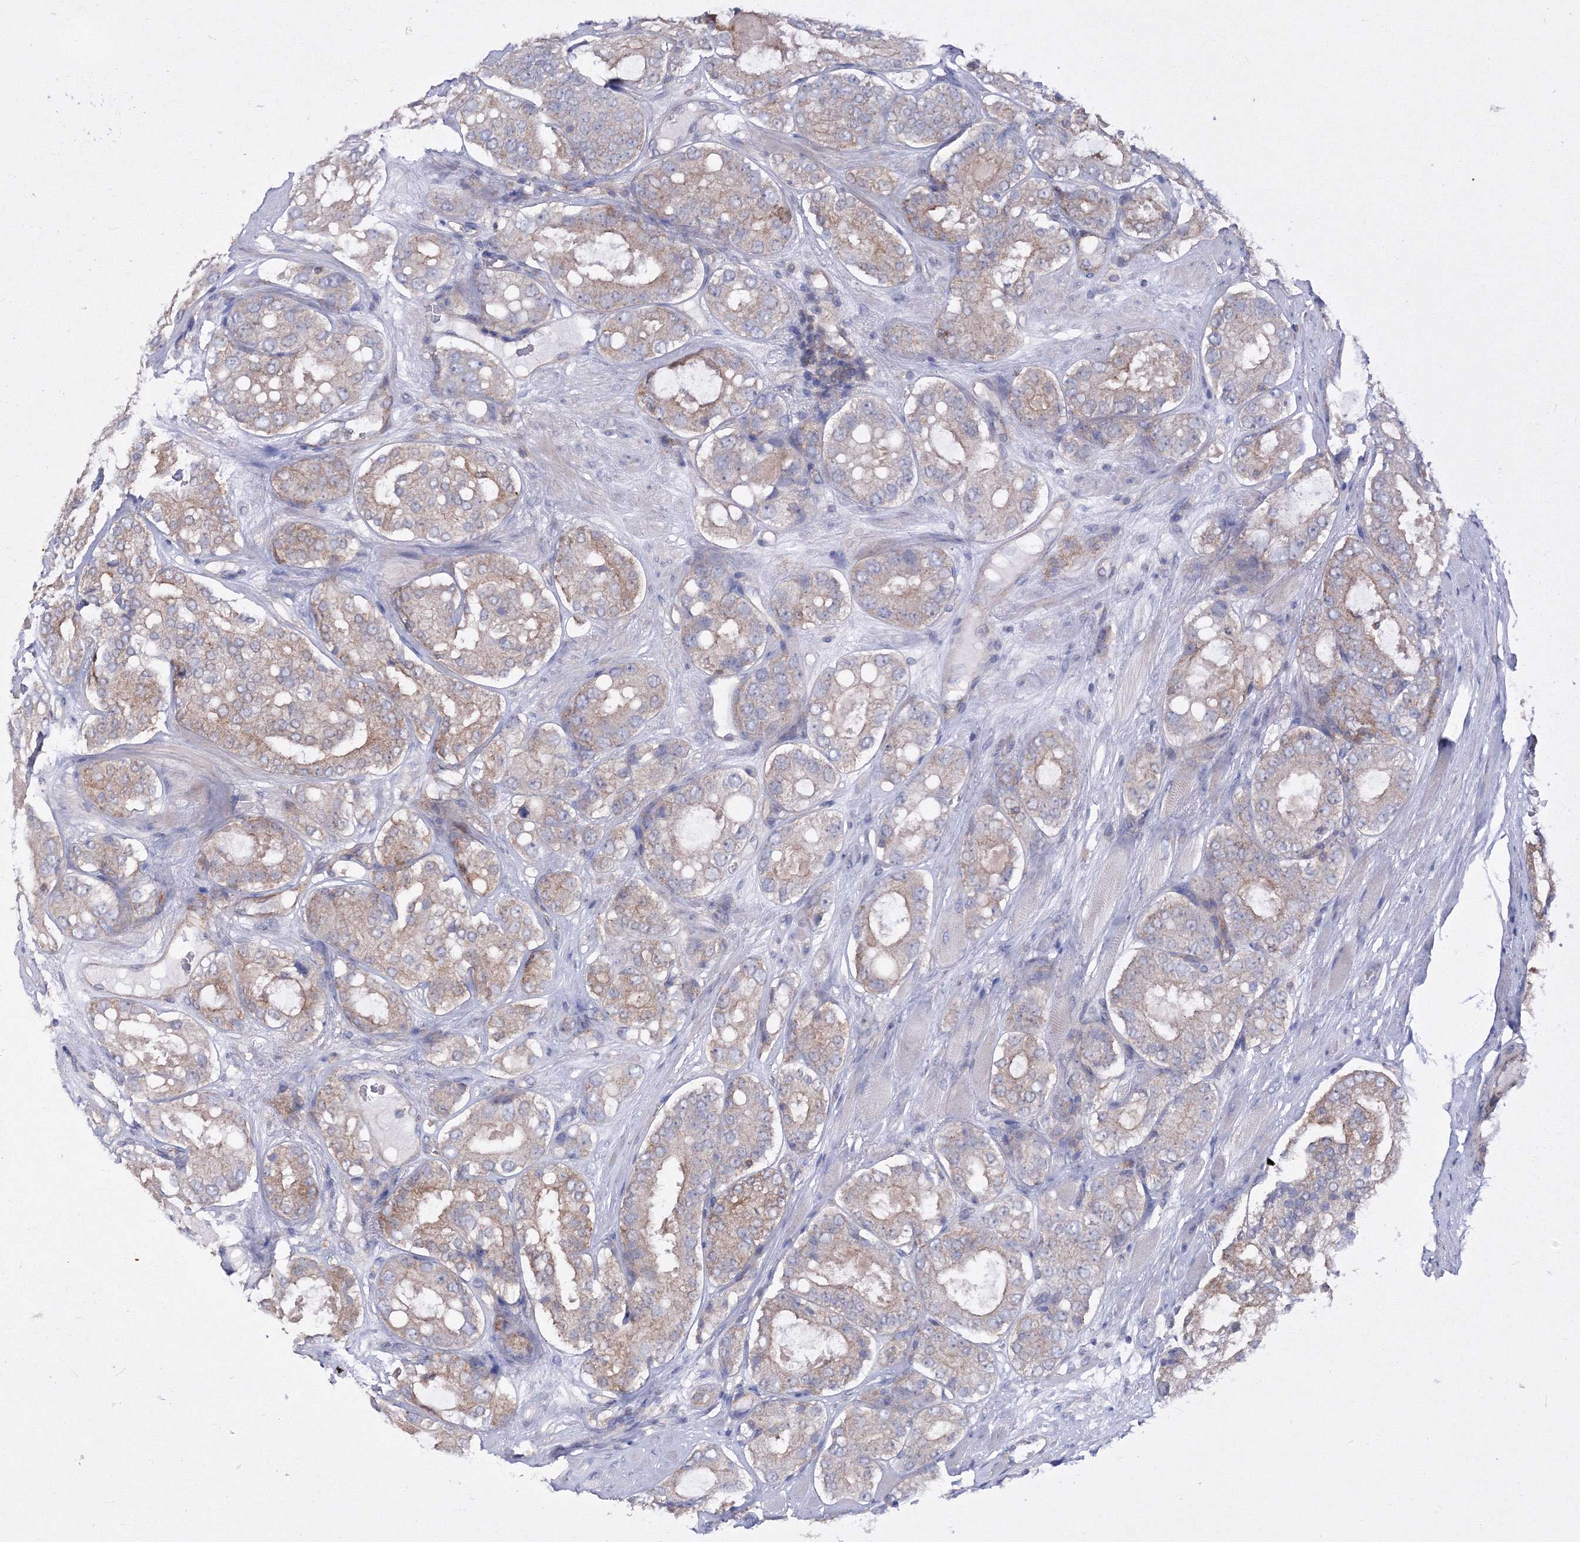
{"staining": {"intensity": "weak", "quantity": "<25%", "location": "cytoplasmic/membranous"}, "tissue": "prostate cancer", "cell_type": "Tumor cells", "image_type": "cancer", "snomed": [{"axis": "morphology", "description": "Adenocarcinoma, High grade"}, {"axis": "topography", "description": "Prostate"}], "caption": "Protein analysis of prostate cancer (high-grade adenocarcinoma) shows no significant staining in tumor cells.", "gene": "GGA2", "patient": {"sex": "male", "age": 65}}